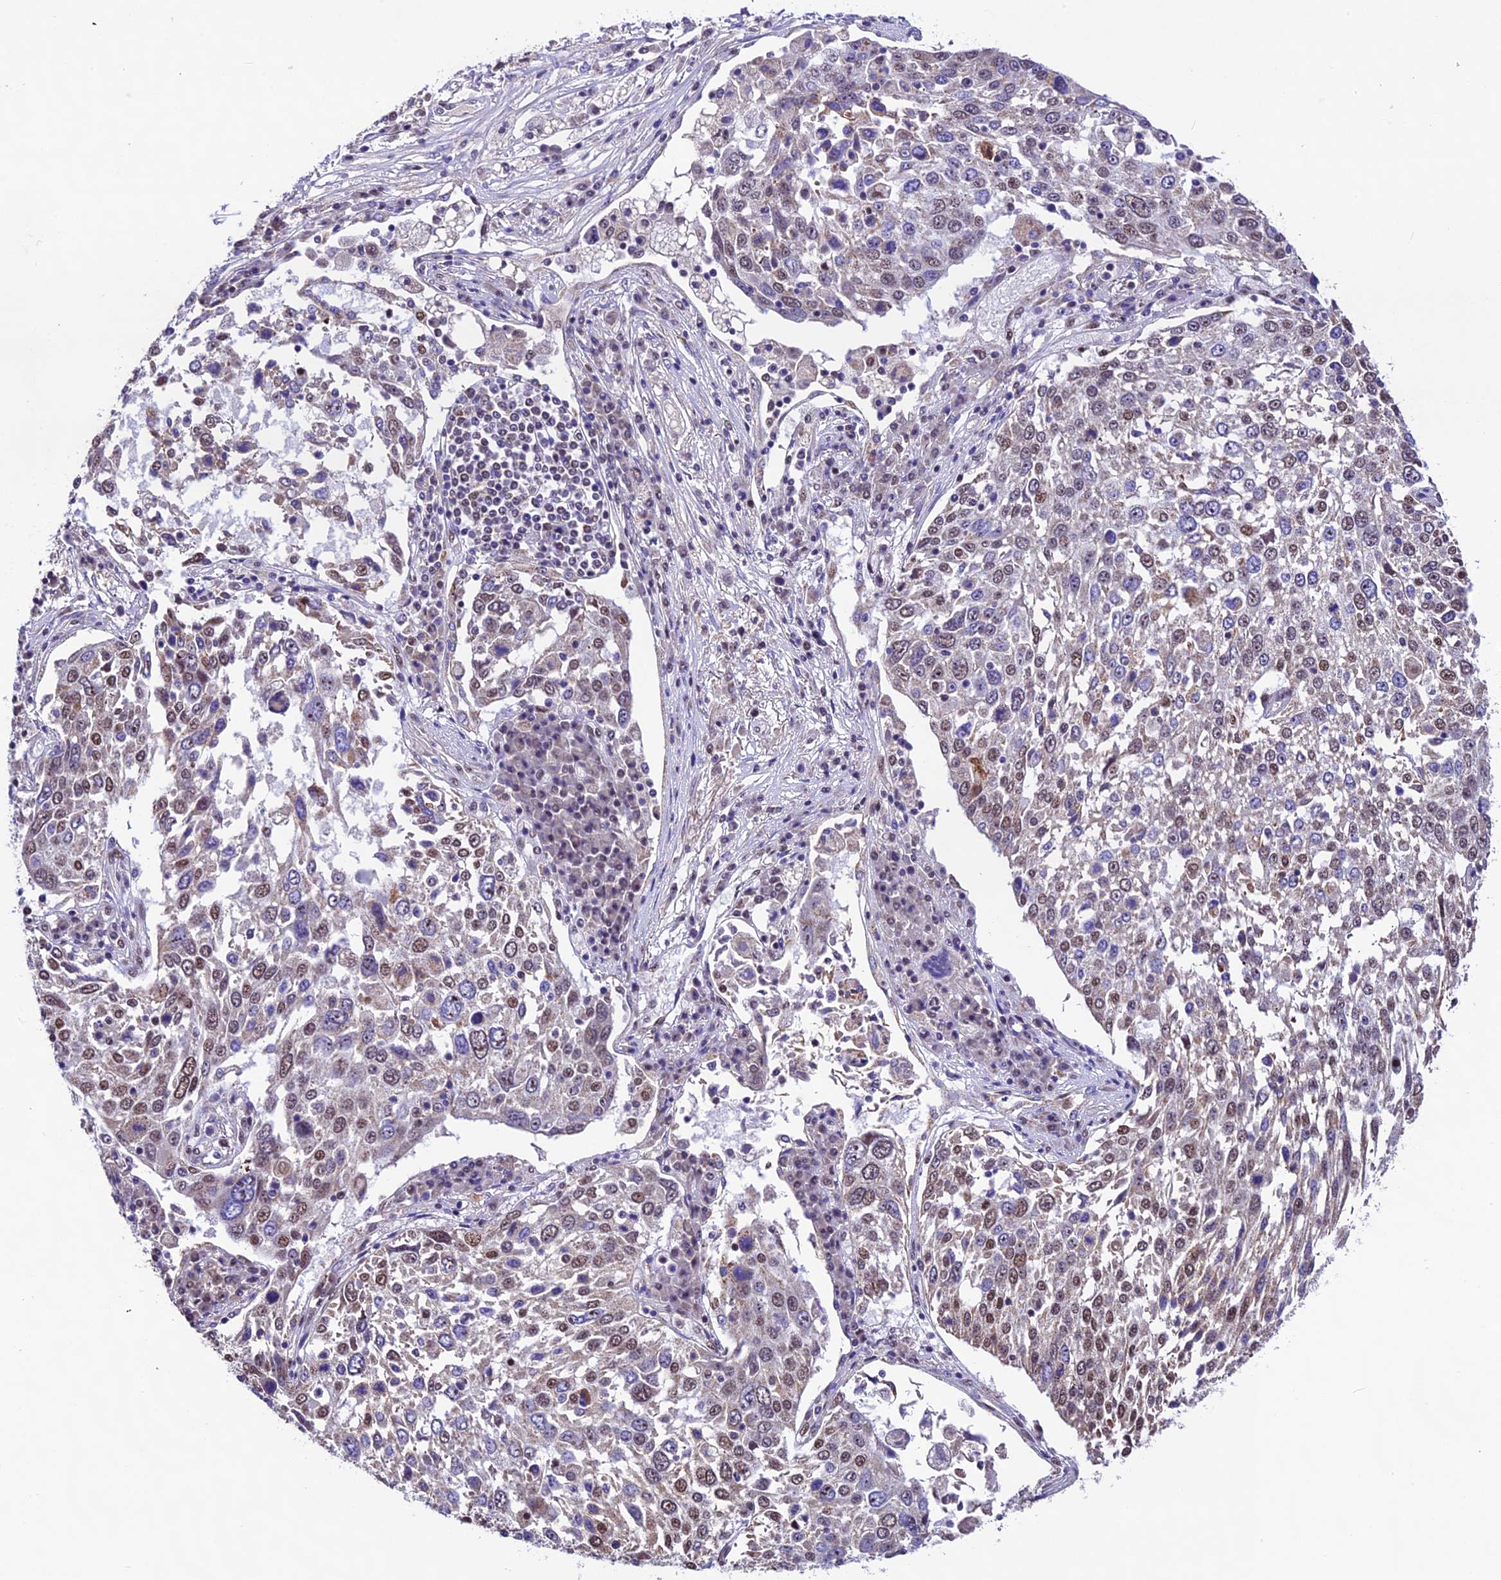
{"staining": {"intensity": "moderate", "quantity": "<25%", "location": "nuclear"}, "tissue": "lung cancer", "cell_type": "Tumor cells", "image_type": "cancer", "snomed": [{"axis": "morphology", "description": "Squamous cell carcinoma, NOS"}, {"axis": "topography", "description": "Lung"}], "caption": "Human squamous cell carcinoma (lung) stained for a protein (brown) displays moderate nuclear positive expression in approximately <25% of tumor cells.", "gene": "CARS2", "patient": {"sex": "male", "age": 65}}